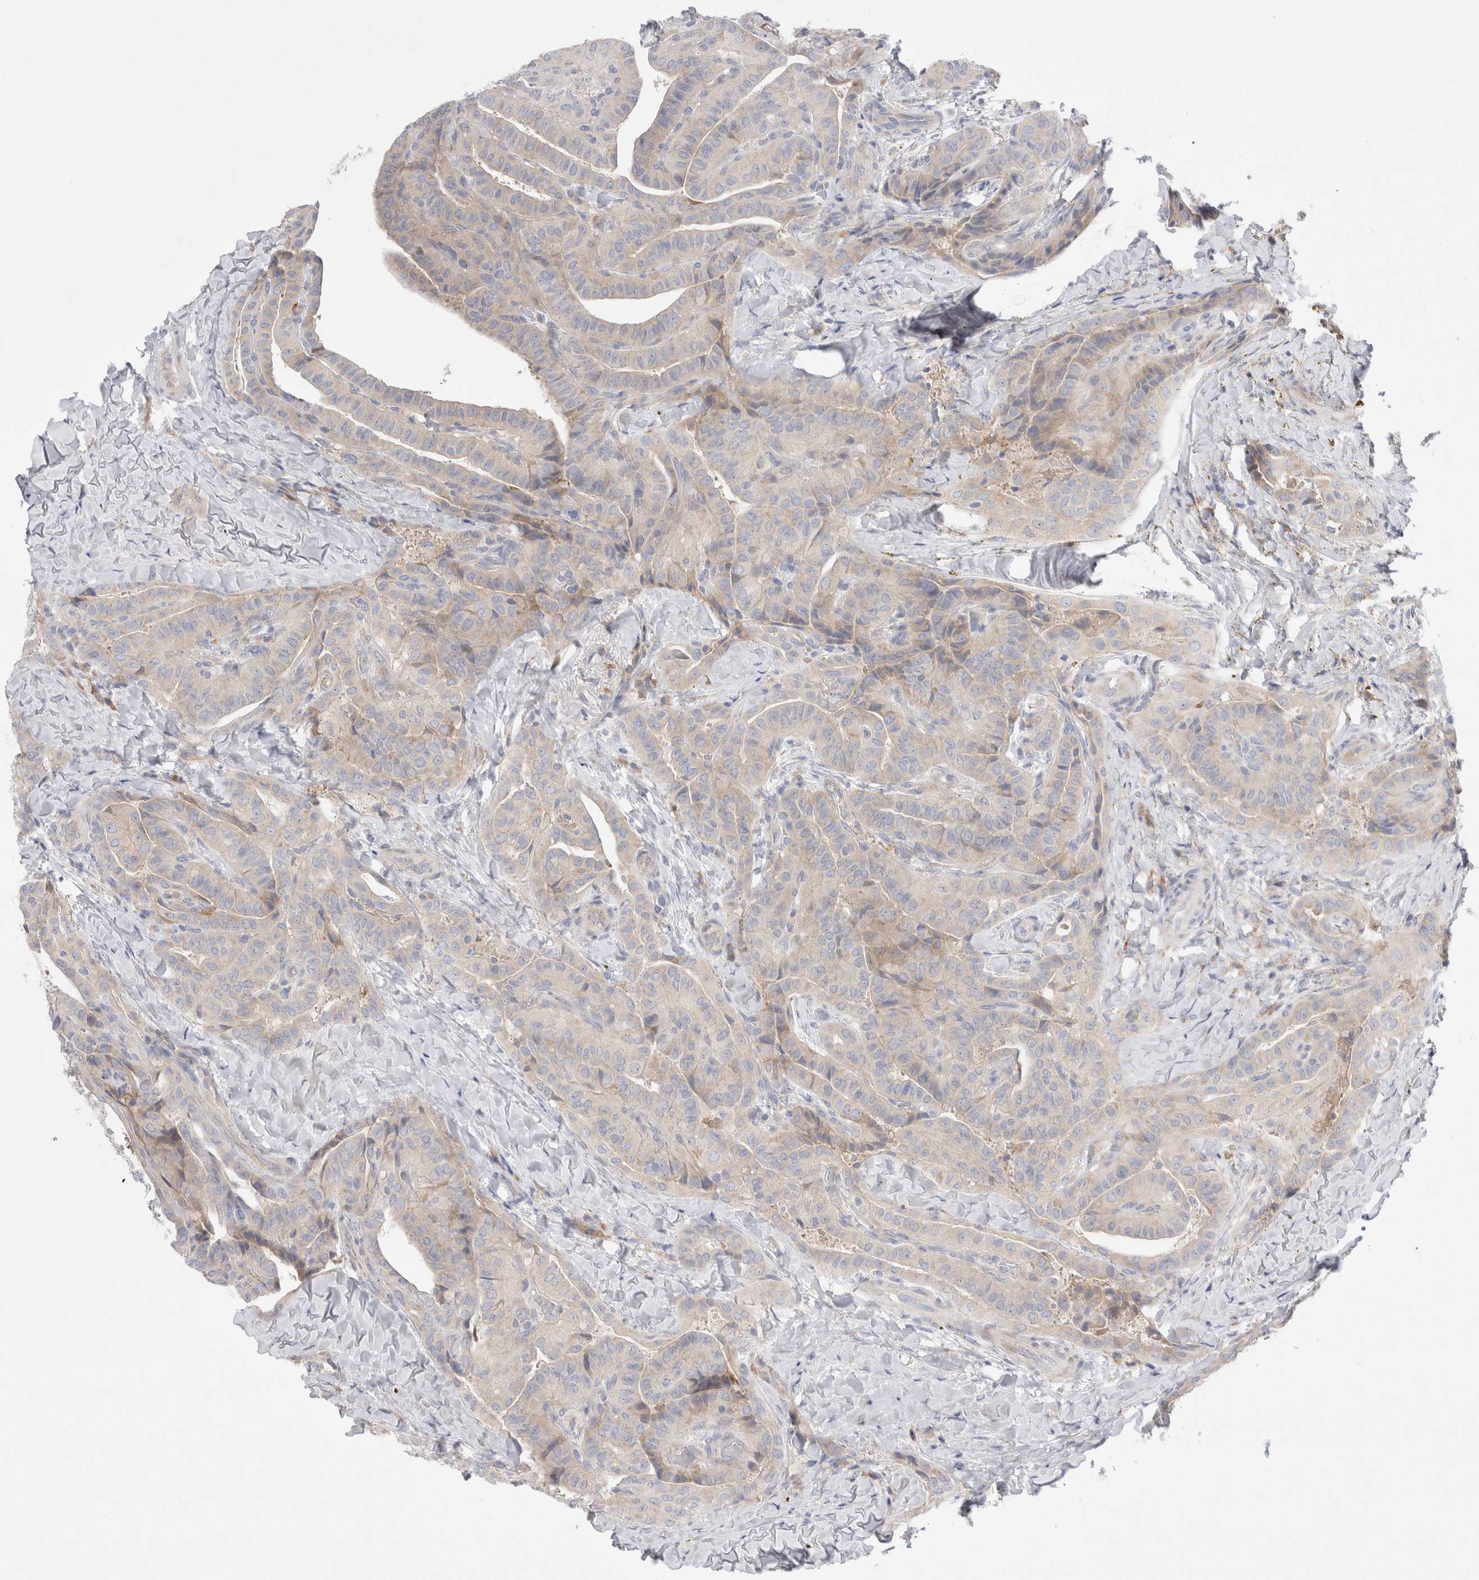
{"staining": {"intensity": "weak", "quantity": ">75%", "location": "cytoplasmic/membranous"}, "tissue": "thyroid cancer", "cell_type": "Tumor cells", "image_type": "cancer", "snomed": [{"axis": "morphology", "description": "Papillary adenocarcinoma, NOS"}, {"axis": "topography", "description": "Thyroid gland"}], "caption": "This histopathology image demonstrates papillary adenocarcinoma (thyroid) stained with immunohistochemistry (IHC) to label a protein in brown. The cytoplasmic/membranous of tumor cells show weak positivity for the protein. Nuclei are counter-stained blue.", "gene": "RBM12B", "patient": {"sex": "male", "age": 77}}